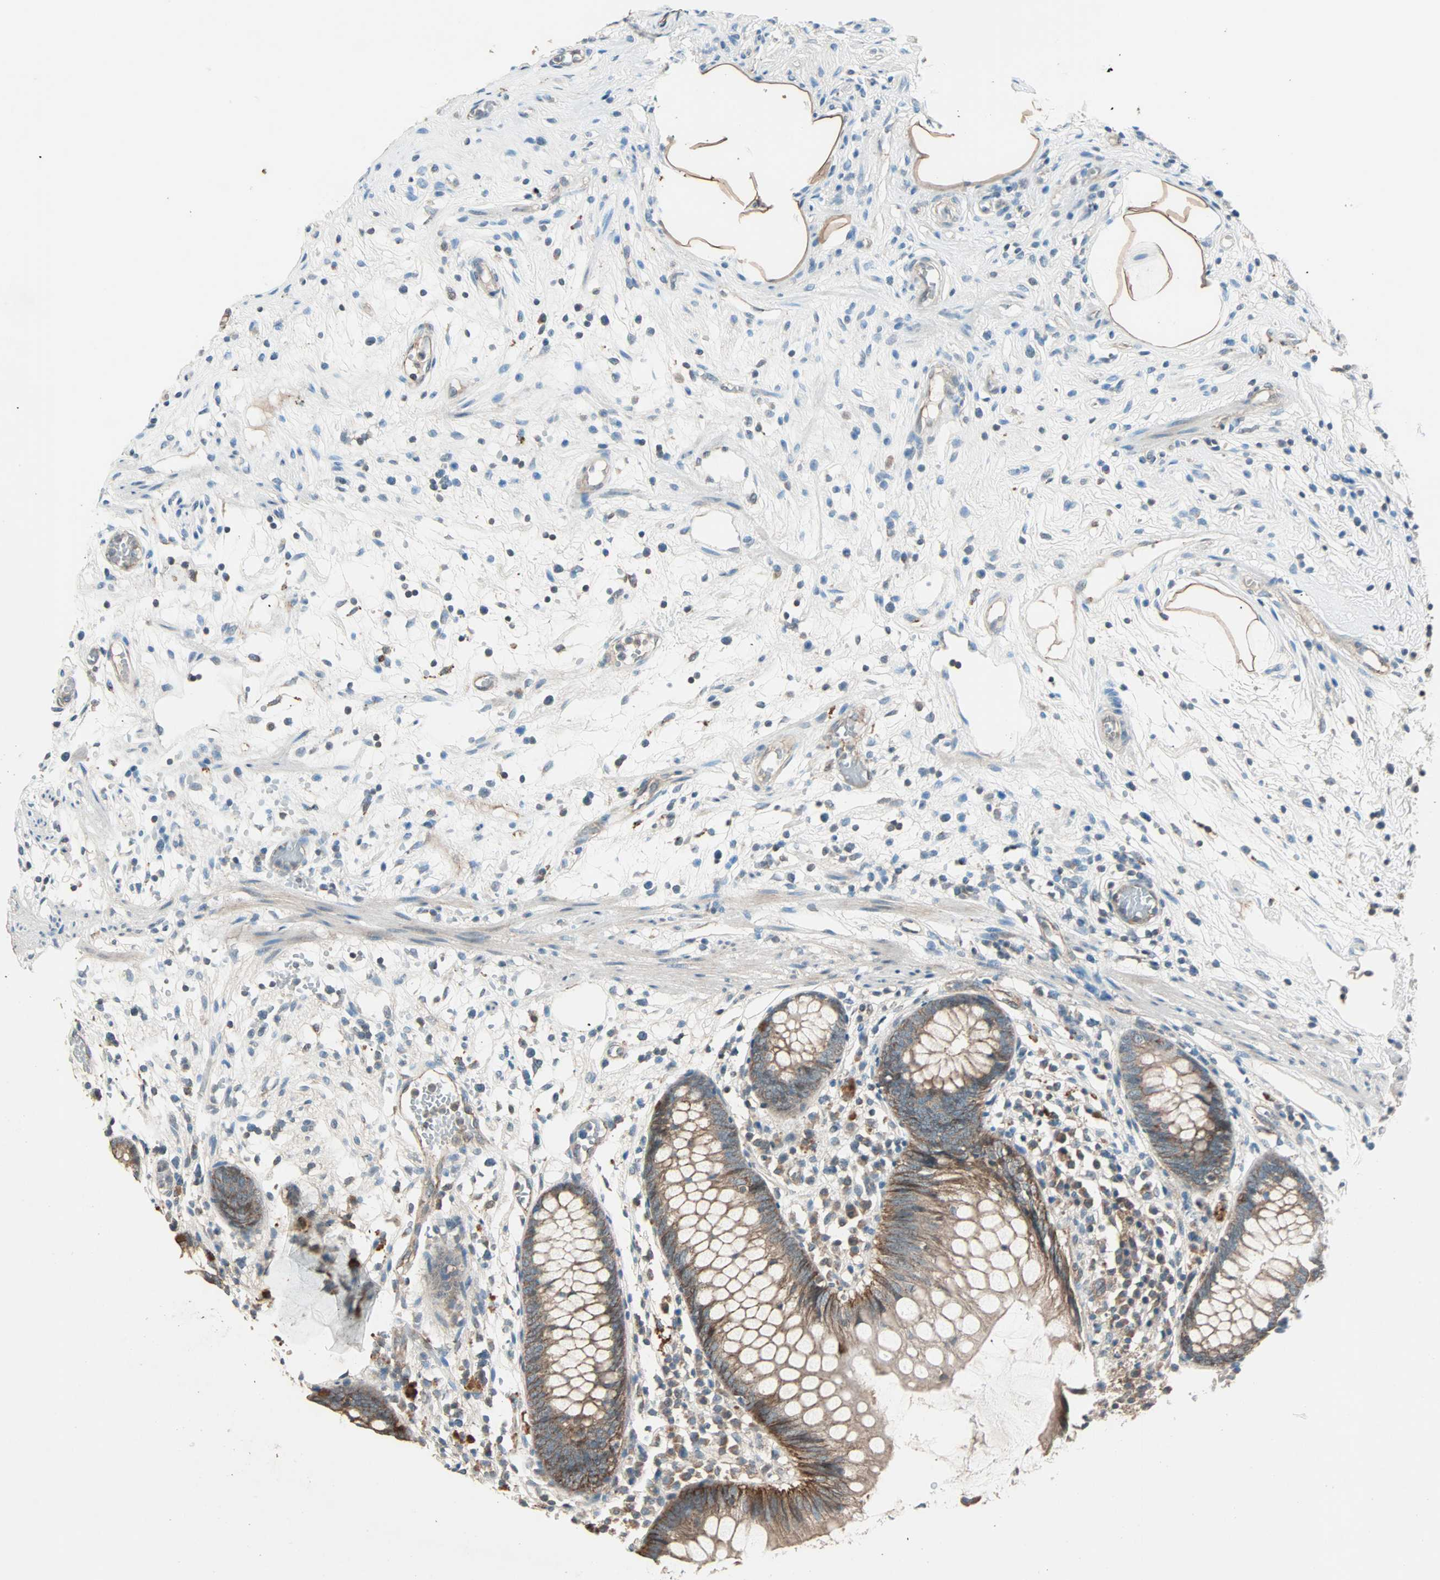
{"staining": {"intensity": "moderate", "quantity": ">75%", "location": "cytoplasmic/membranous"}, "tissue": "appendix", "cell_type": "Glandular cells", "image_type": "normal", "snomed": [{"axis": "morphology", "description": "Normal tissue, NOS"}, {"axis": "topography", "description": "Appendix"}], "caption": "Benign appendix demonstrates moderate cytoplasmic/membranous staining in about >75% of glandular cells The staining was performed using DAB, with brown indicating positive protein expression. Nuclei are stained blue with hematoxylin..", "gene": "MAP3K21", "patient": {"sex": "male", "age": 38}}